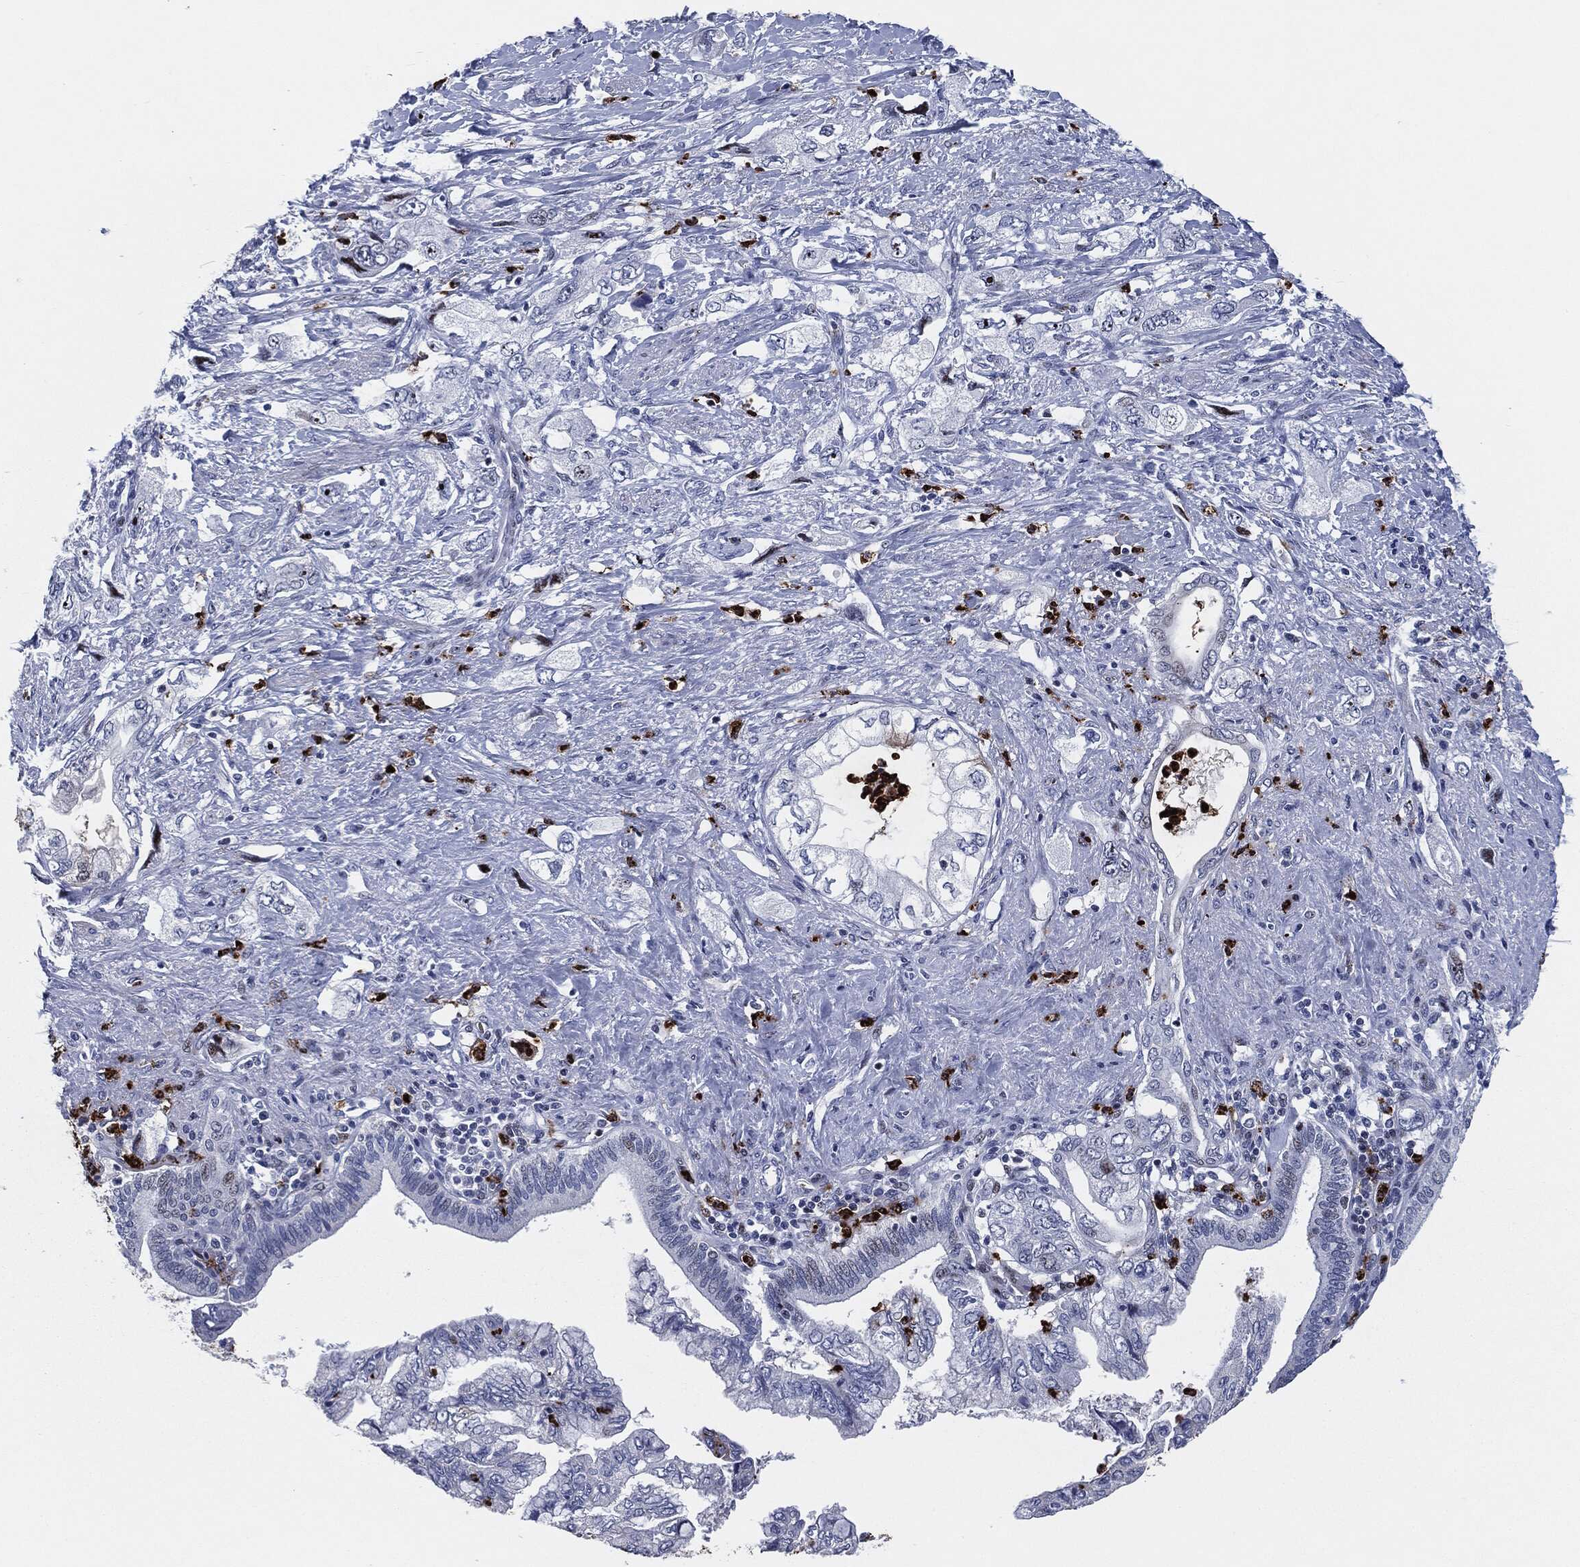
{"staining": {"intensity": "negative", "quantity": "none", "location": "none"}, "tissue": "pancreatic cancer", "cell_type": "Tumor cells", "image_type": "cancer", "snomed": [{"axis": "morphology", "description": "Adenocarcinoma, NOS"}, {"axis": "topography", "description": "Pancreas"}], "caption": "Immunohistochemical staining of human pancreatic adenocarcinoma reveals no significant positivity in tumor cells.", "gene": "MPO", "patient": {"sex": "female", "age": 73}}